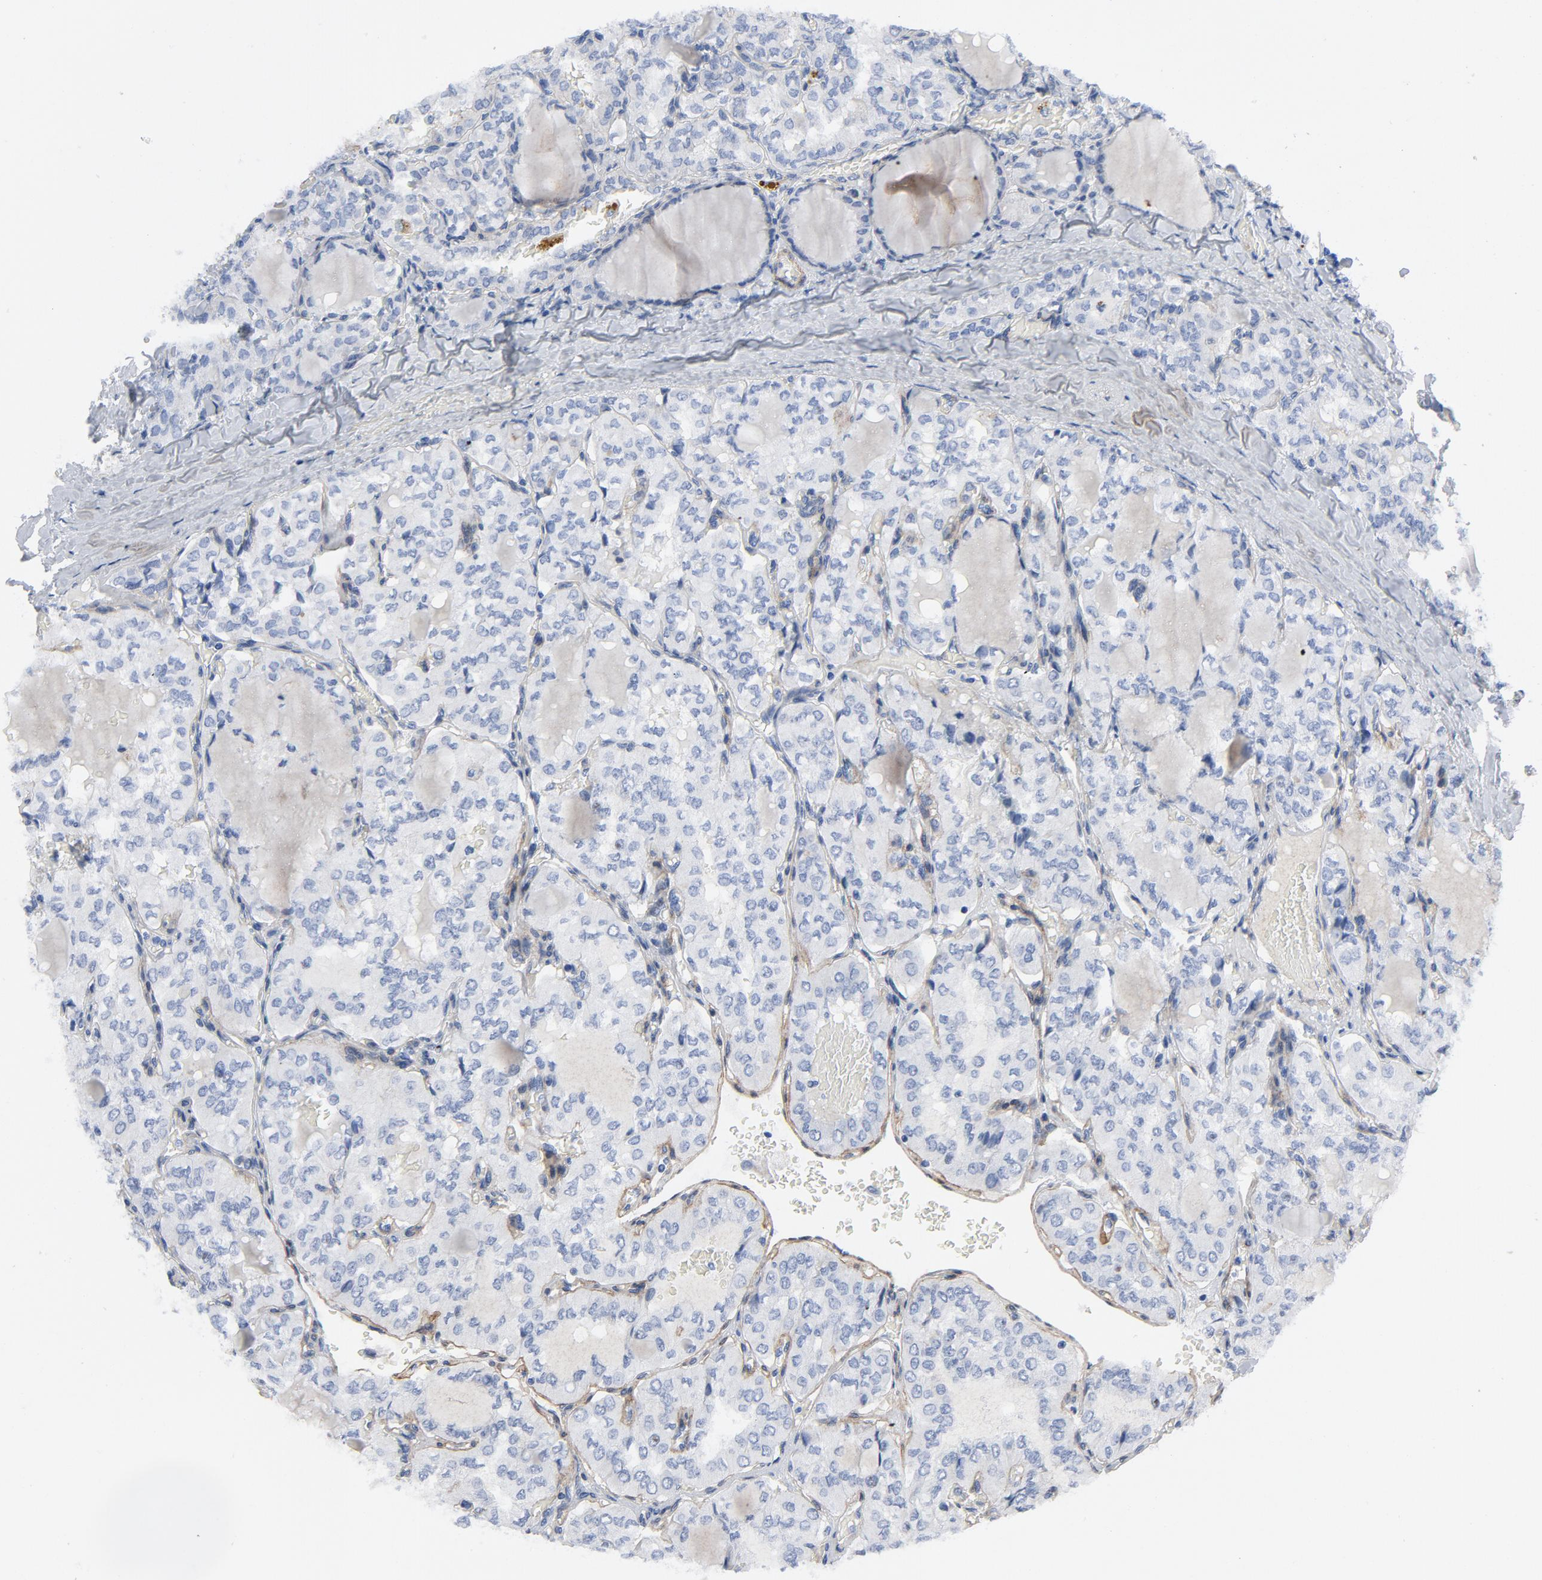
{"staining": {"intensity": "negative", "quantity": "none", "location": "none"}, "tissue": "thyroid cancer", "cell_type": "Tumor cells", "image_type": "cancer", "snomed": [{"axis": "morphology", "description": "Papillary adenocarcinoma, NOS"}, {"axis": "topography", "description": "Thyroid gland"}], "caption": "IHC histopathology image of neoplastic tissue: human thyroid cancer (papillary adenocarcinoma) stained with DAB demonstrates no significant protein staining in tumor cells.", "gene": "LAMC1", "patient": {"sex": "male", "age": 20}}